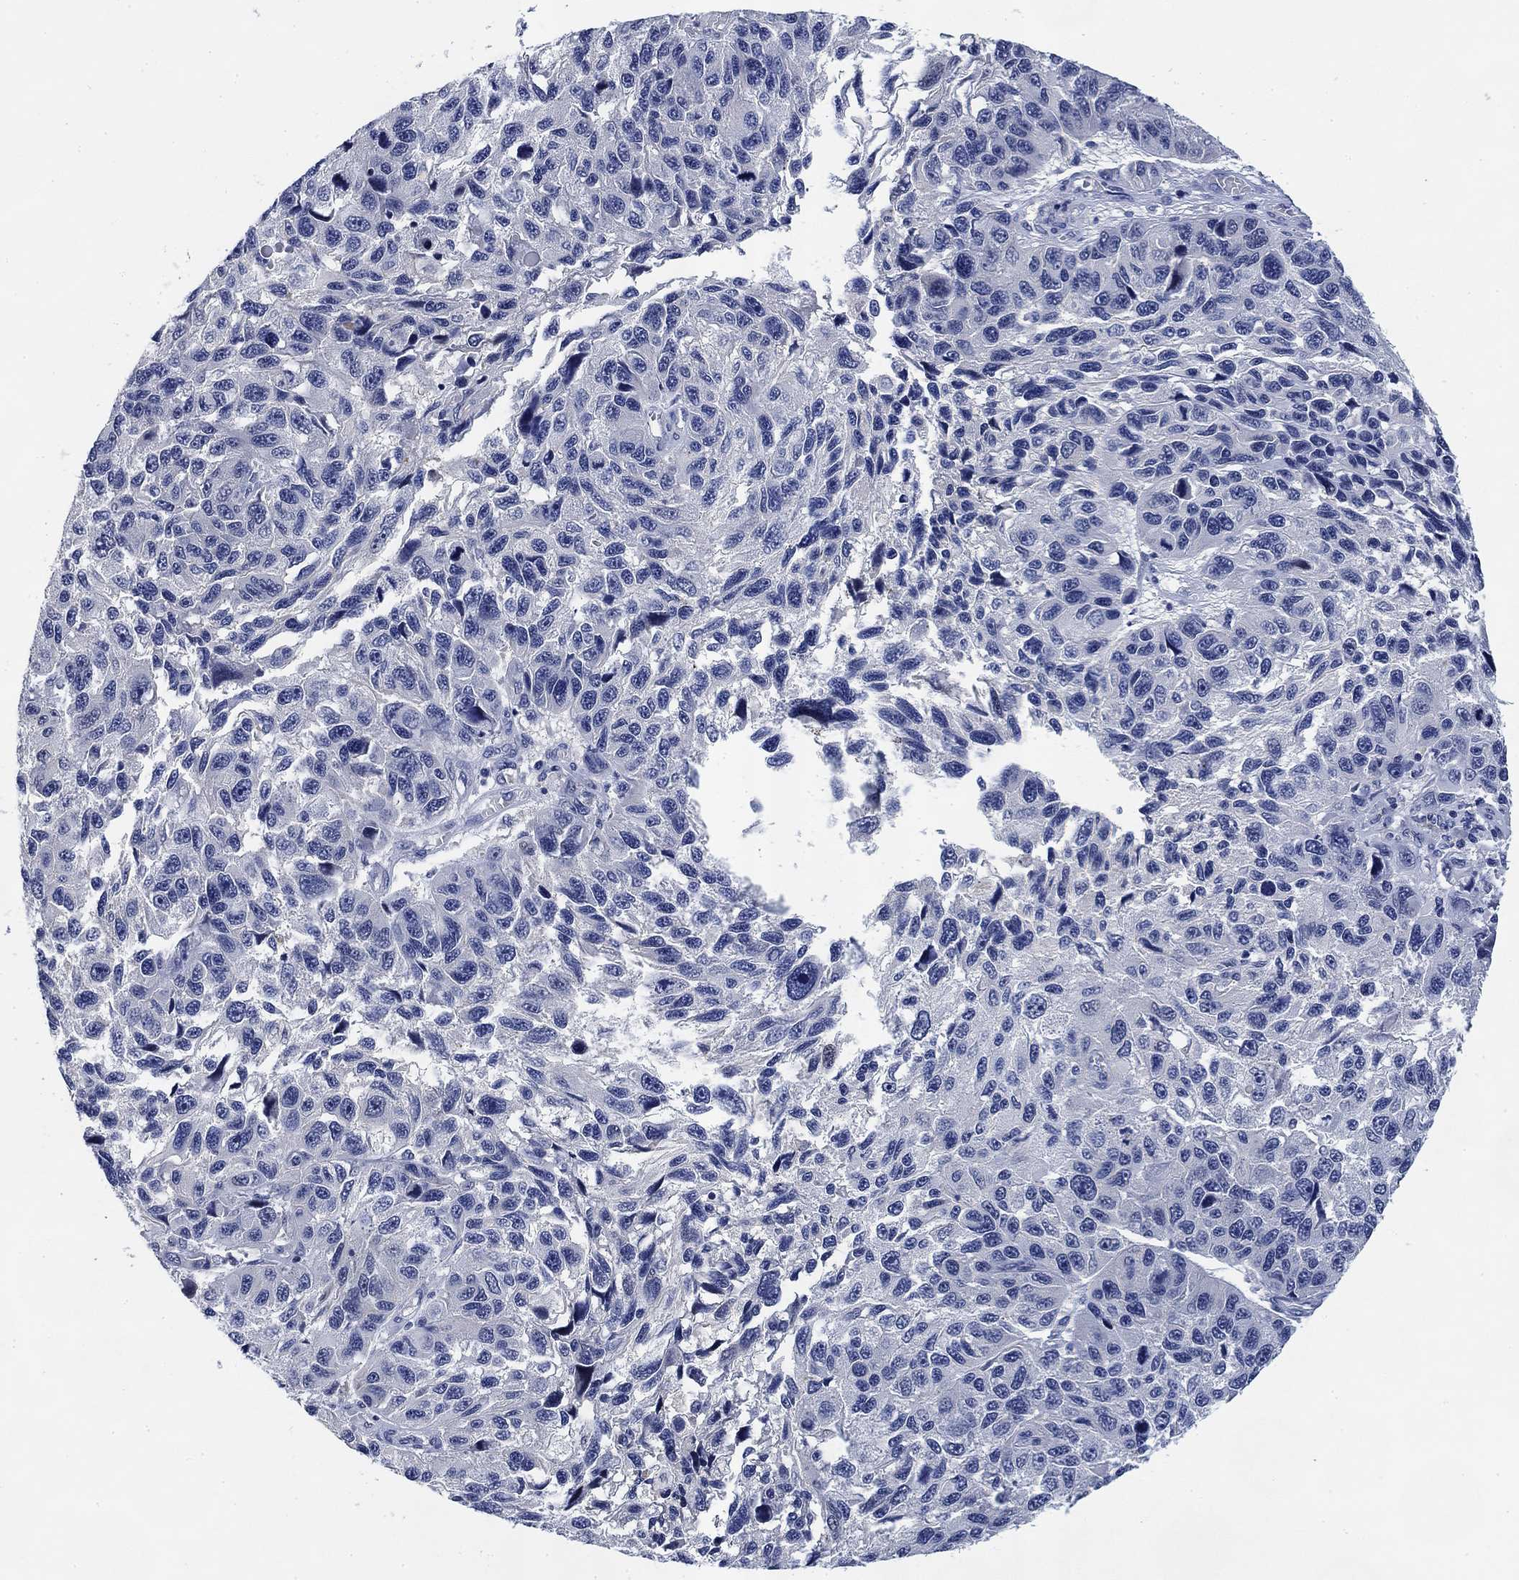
{"staining": {"intensity": "negative", "quantity": "none", "location": "none"}, "tissue": "melanoma", "cell_type": "Tumor cells", "image_type": "cancer", "snomed": [{"axis": "morphology", "description": "Malignant melanoma, NOS"}, {"axis": "topography", "description": "Skin"}], "caption": "Immunohistochemistry of human malignant melanoma displays no staining in tumor cells.", "gene": "DAZL", "patient": {"sex": "male", "age": 53}}